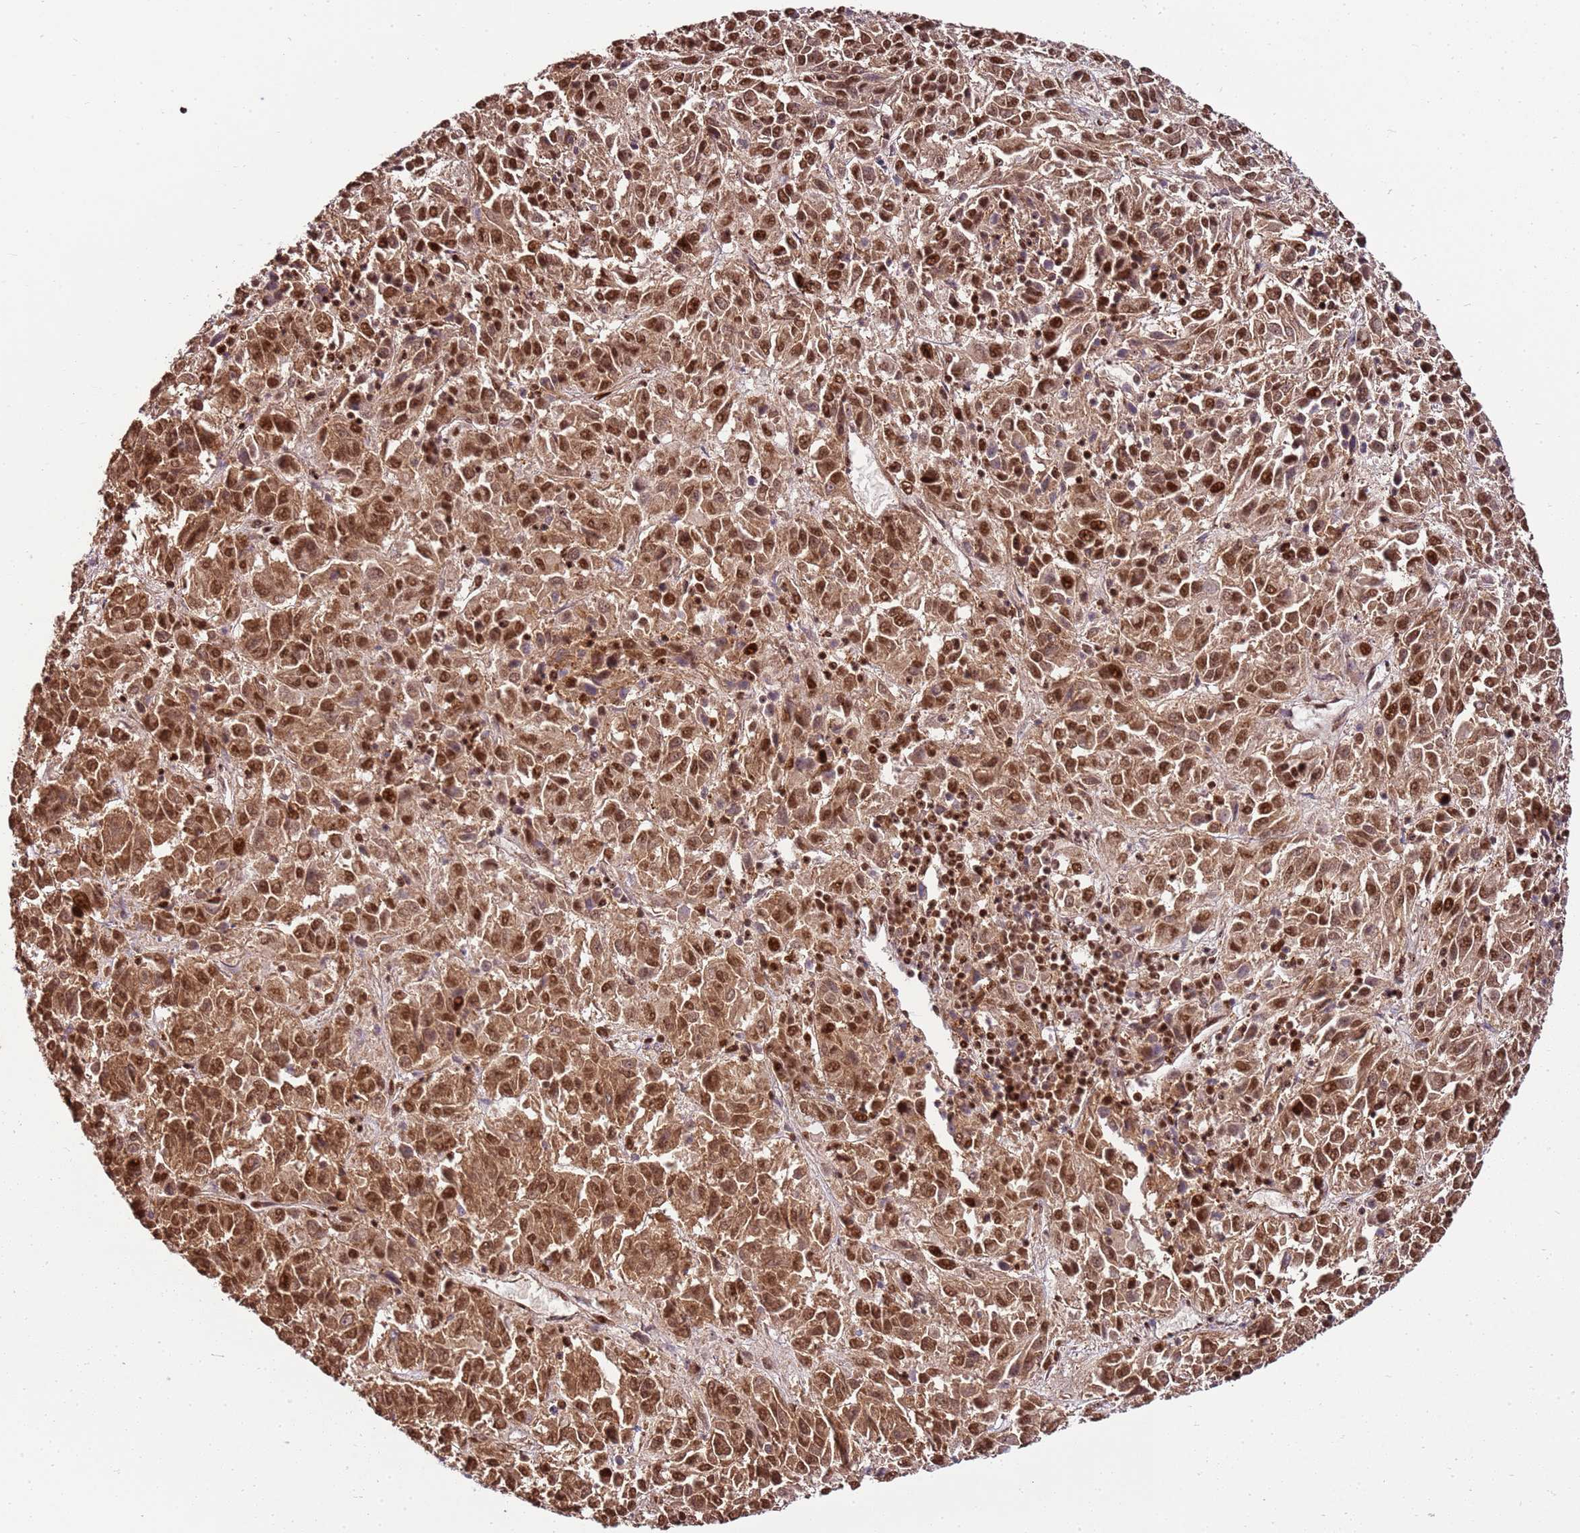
{"staining": {"intensity": "moderate", "quantity": ">75%", "location": "cytoplasmic/membranous,nuclear"}, "tissue": "melanoma", "cell_type": "Tumor cells", "image_type": "cancer", "snomed": [{"axis": "morphology", "description": "Malignant melanoma, Metastatic site"}, {"axis": "topography", "description": "Lung"}], "caption": "Protein expression analysis of human melanoma reveals moderate cytoplasmic/membranous and nuclear staining in approximately >75% of tumor cells. (Stains: DAB (3,3'-diaminobenzidine) in brown, nuclei in blue, Microscopy: brightfield microscopy at high magnification).", "gene": "ZBTB12", "patient": {"sex": "male", "age": 64}}